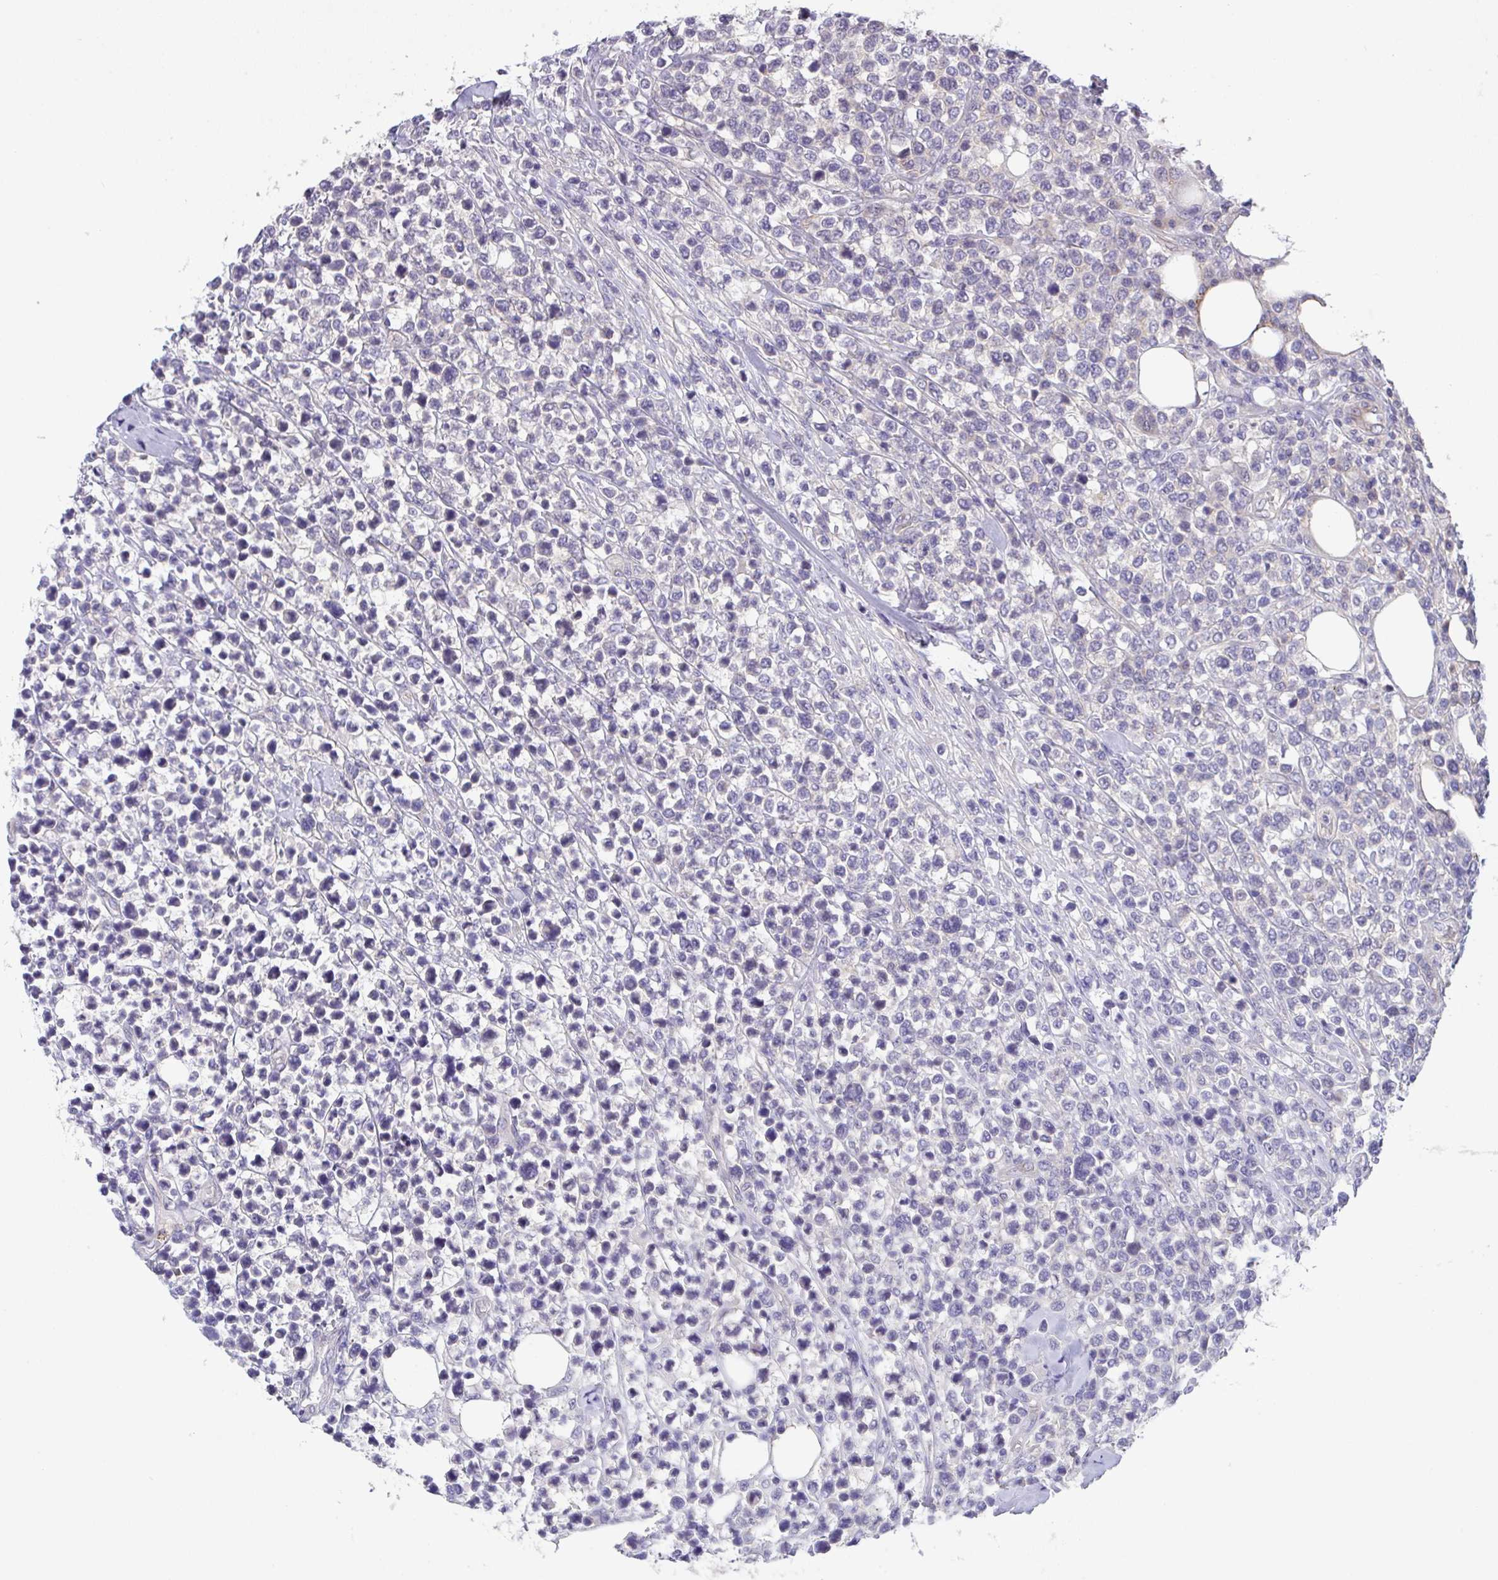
{"staining": {"intensity": "negative", "quantity": "none", "location": "none"}, "tissue": "lymphoma", "cell_type": "Tumor cells", "image_type": "cancer", "snomed": [{"axis": "morphology", "description": "Malignant lymphoma, non-Hodgkin's type, High grade"}, {"axis": "topography", "description": "Soft tissue"}], "caption": "Tumor cells show no significant positivity in lymphoma.", "gene": "RHOXF1", "patient": {"sex": "female", "age": 56}}